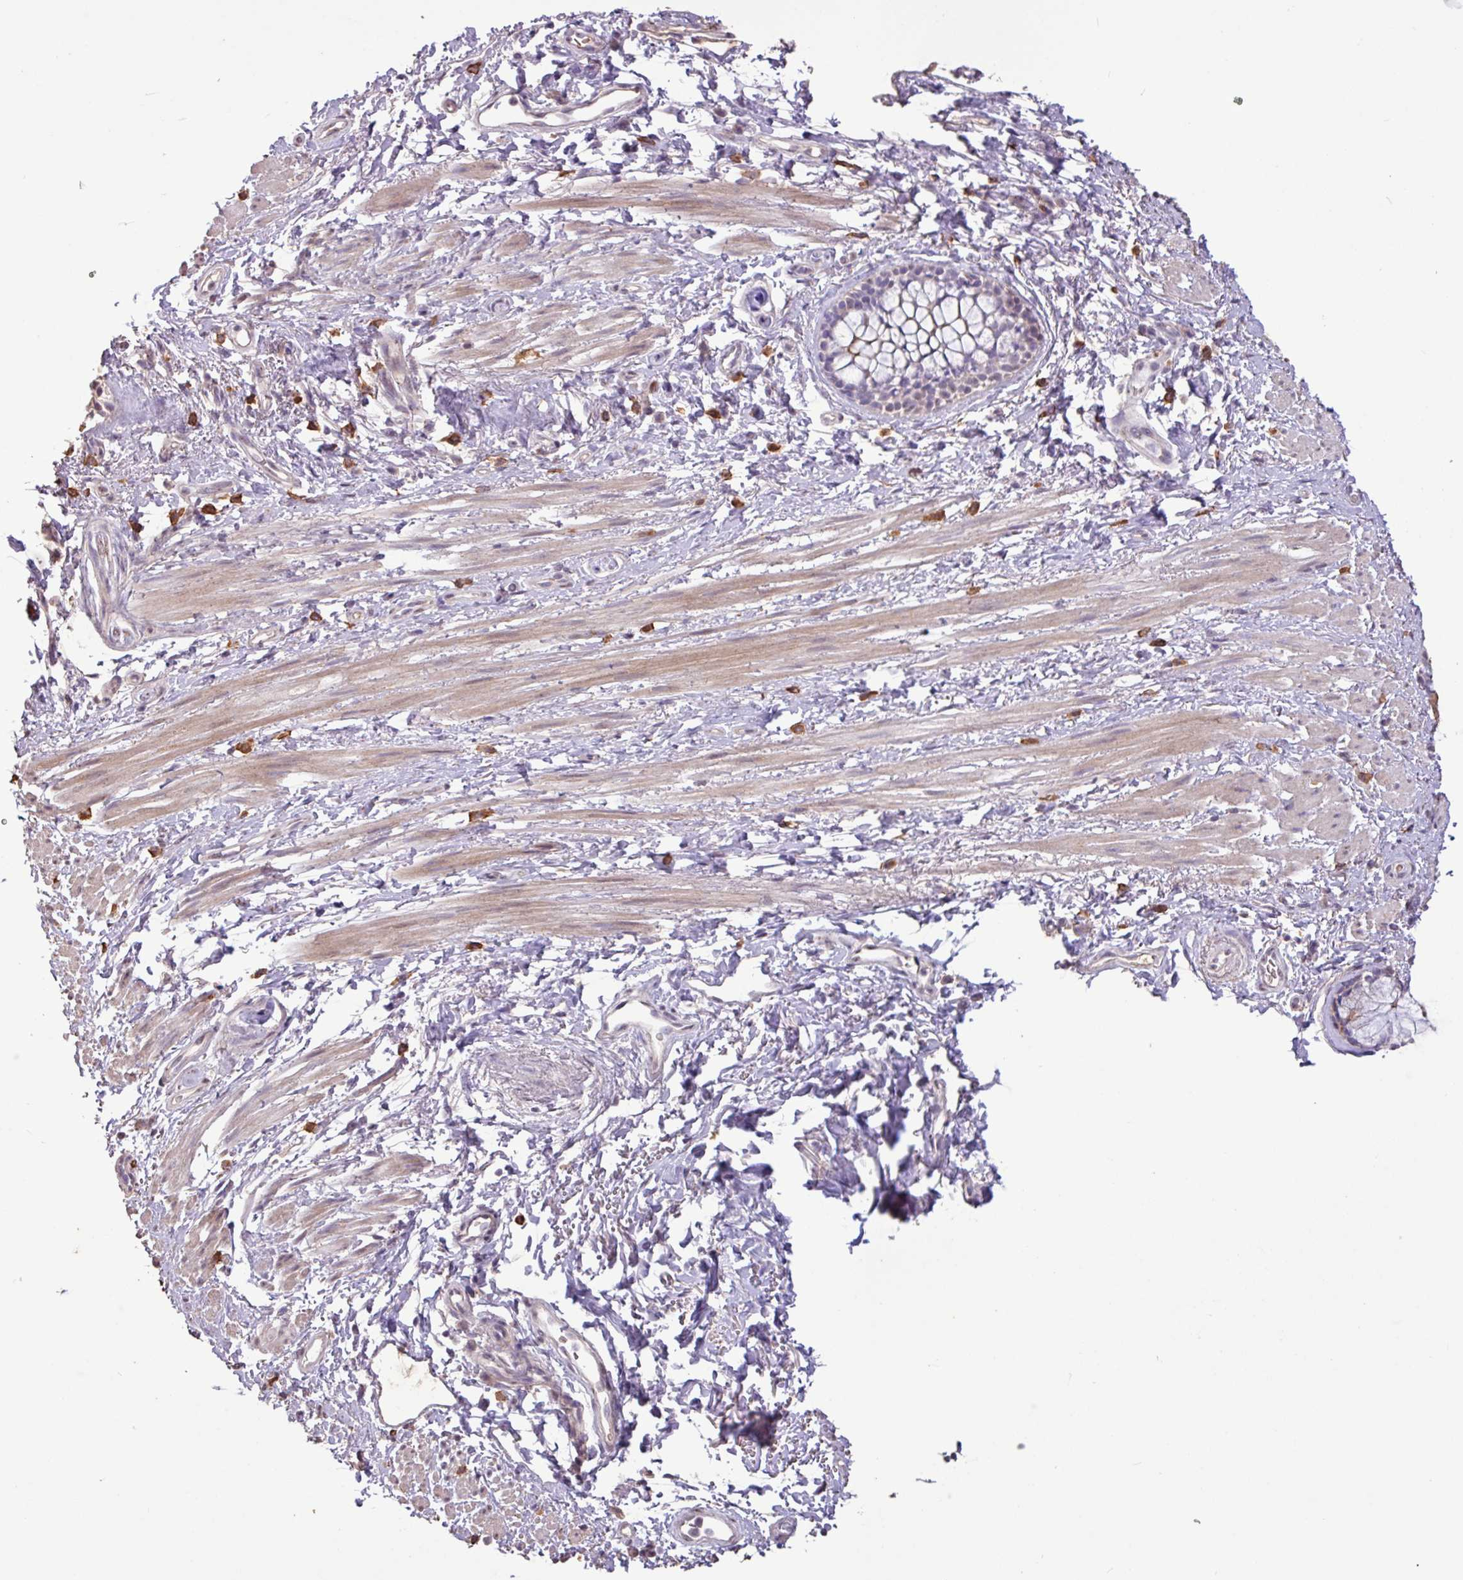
{"staining": {"intensity": "moderate", "quantity": "25%-75%", "location": "cytoplasmic/membranous"}, "tissue": "bronchus", "cell_type": "Respiratory epithelial cells", "image_type": "normal", "snomed": [{"axis": "morphology", "description": "Normal tissue, NOS"}, {"axis": "morphology", "description": "Squamous cell carcinoma, NOS"}, {"axis": "topography", "description": "Bronchus"}, {"axis": "topography", "description": "Lung"}], "caption": "A brown stain highlights moderate cytoplasmic/membranous expression of a protein in respiratory epithelial cells of normal human bronchus. The staining was performed using DAB to visualize the protein expression in brown, while the nuclei were stained in blue with hematoxylin (Magnification: 20x).", "gene": "L3MBTL3", "patient": {"sex": "female", "age": 70}}